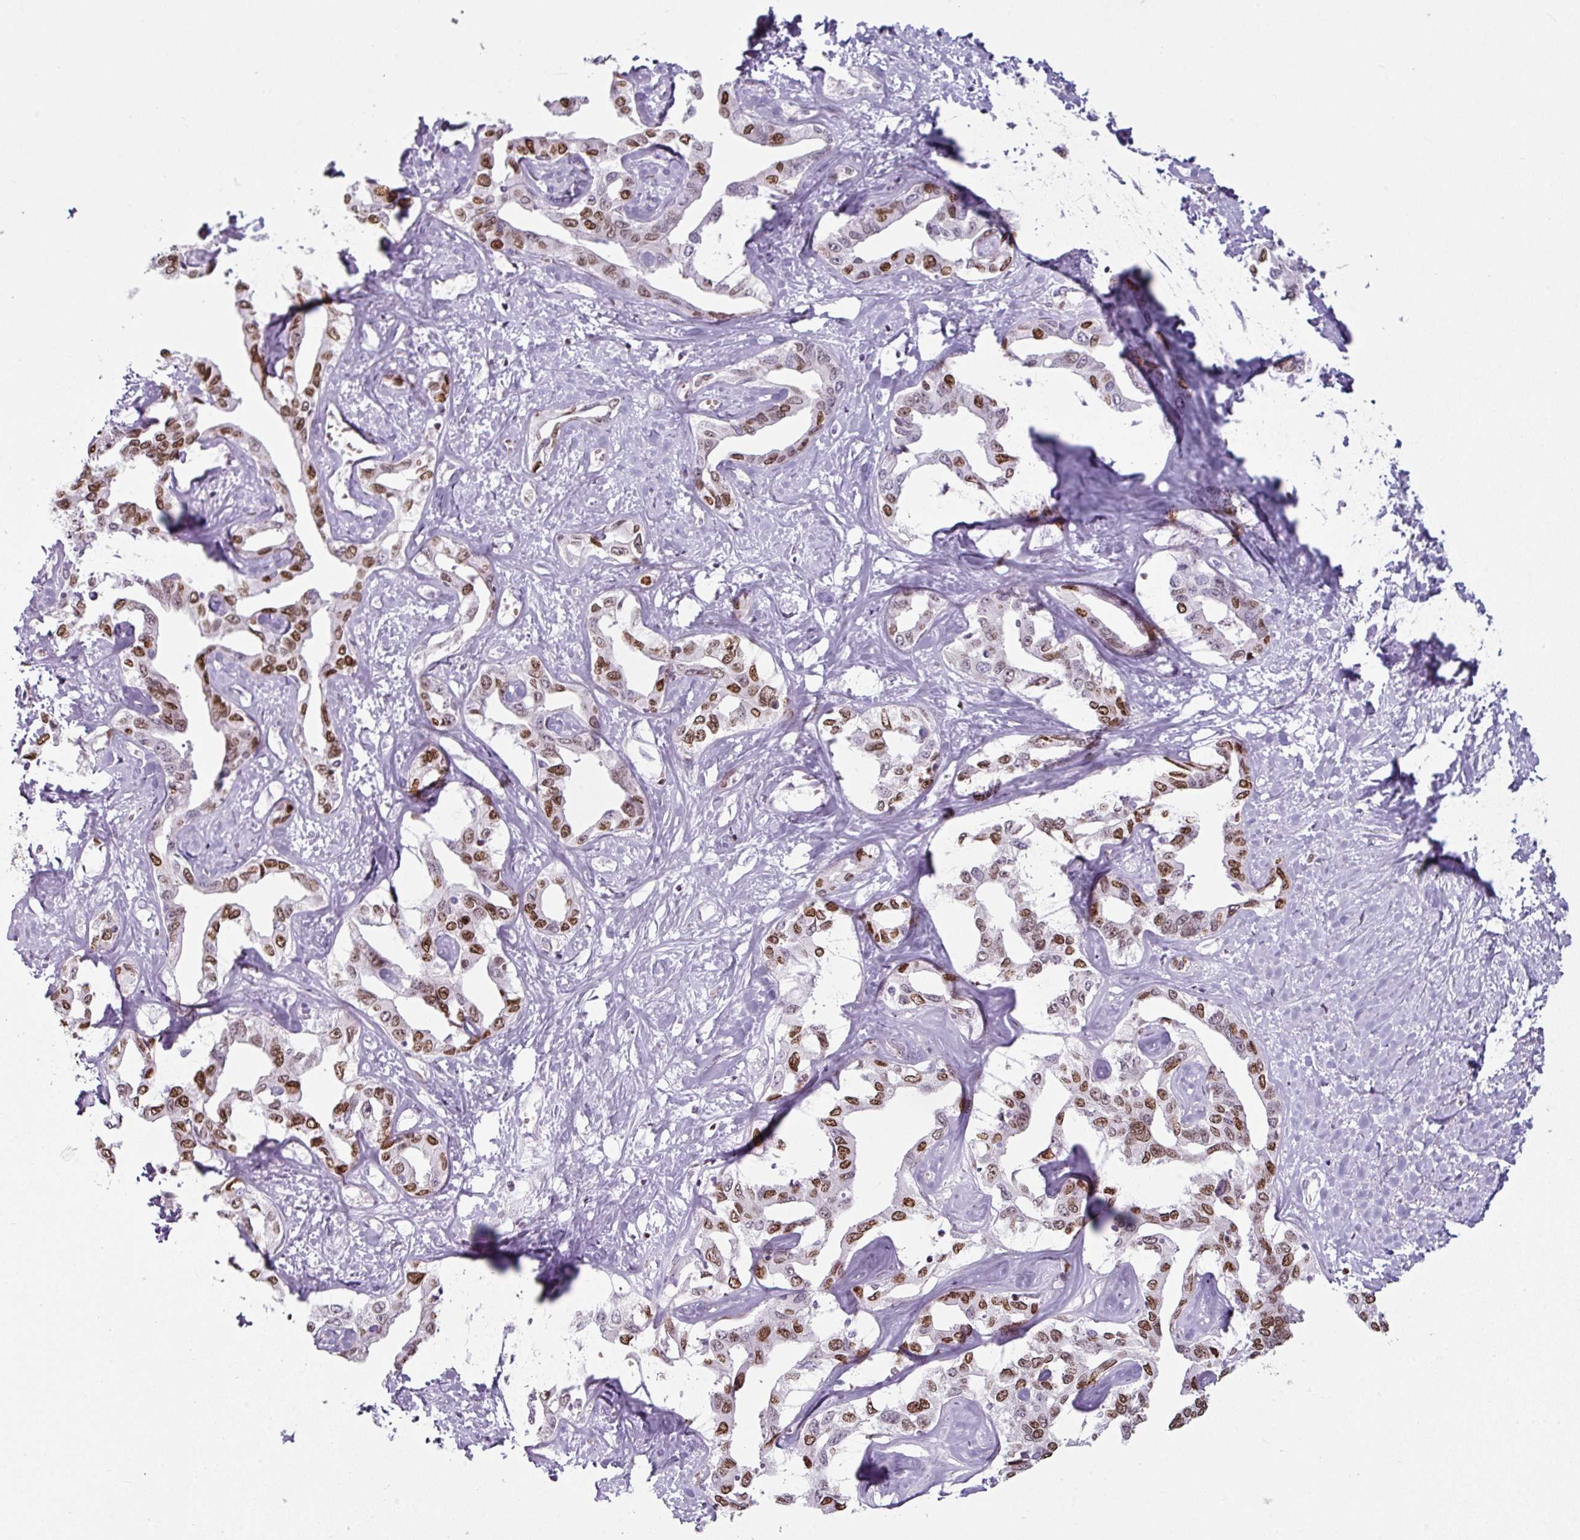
{"staining": {"intensity": "strong", "quantity": ">75%", "location": "nuclear"}, "tissue": "liver cancer", "cell_type": "Tumor cells", "image_type": "cancer", "snomed": [{"axis": "morphology", "description": "Cholangiocarcinoma"}, {"axis": "topography", "description": "Liver"}], "caption": "Liver cancer tissue displays strong nuclear expression in about >75% of tumor cells", "gene": "SYT8", "patient": {"sex": "male", "age": 59}}